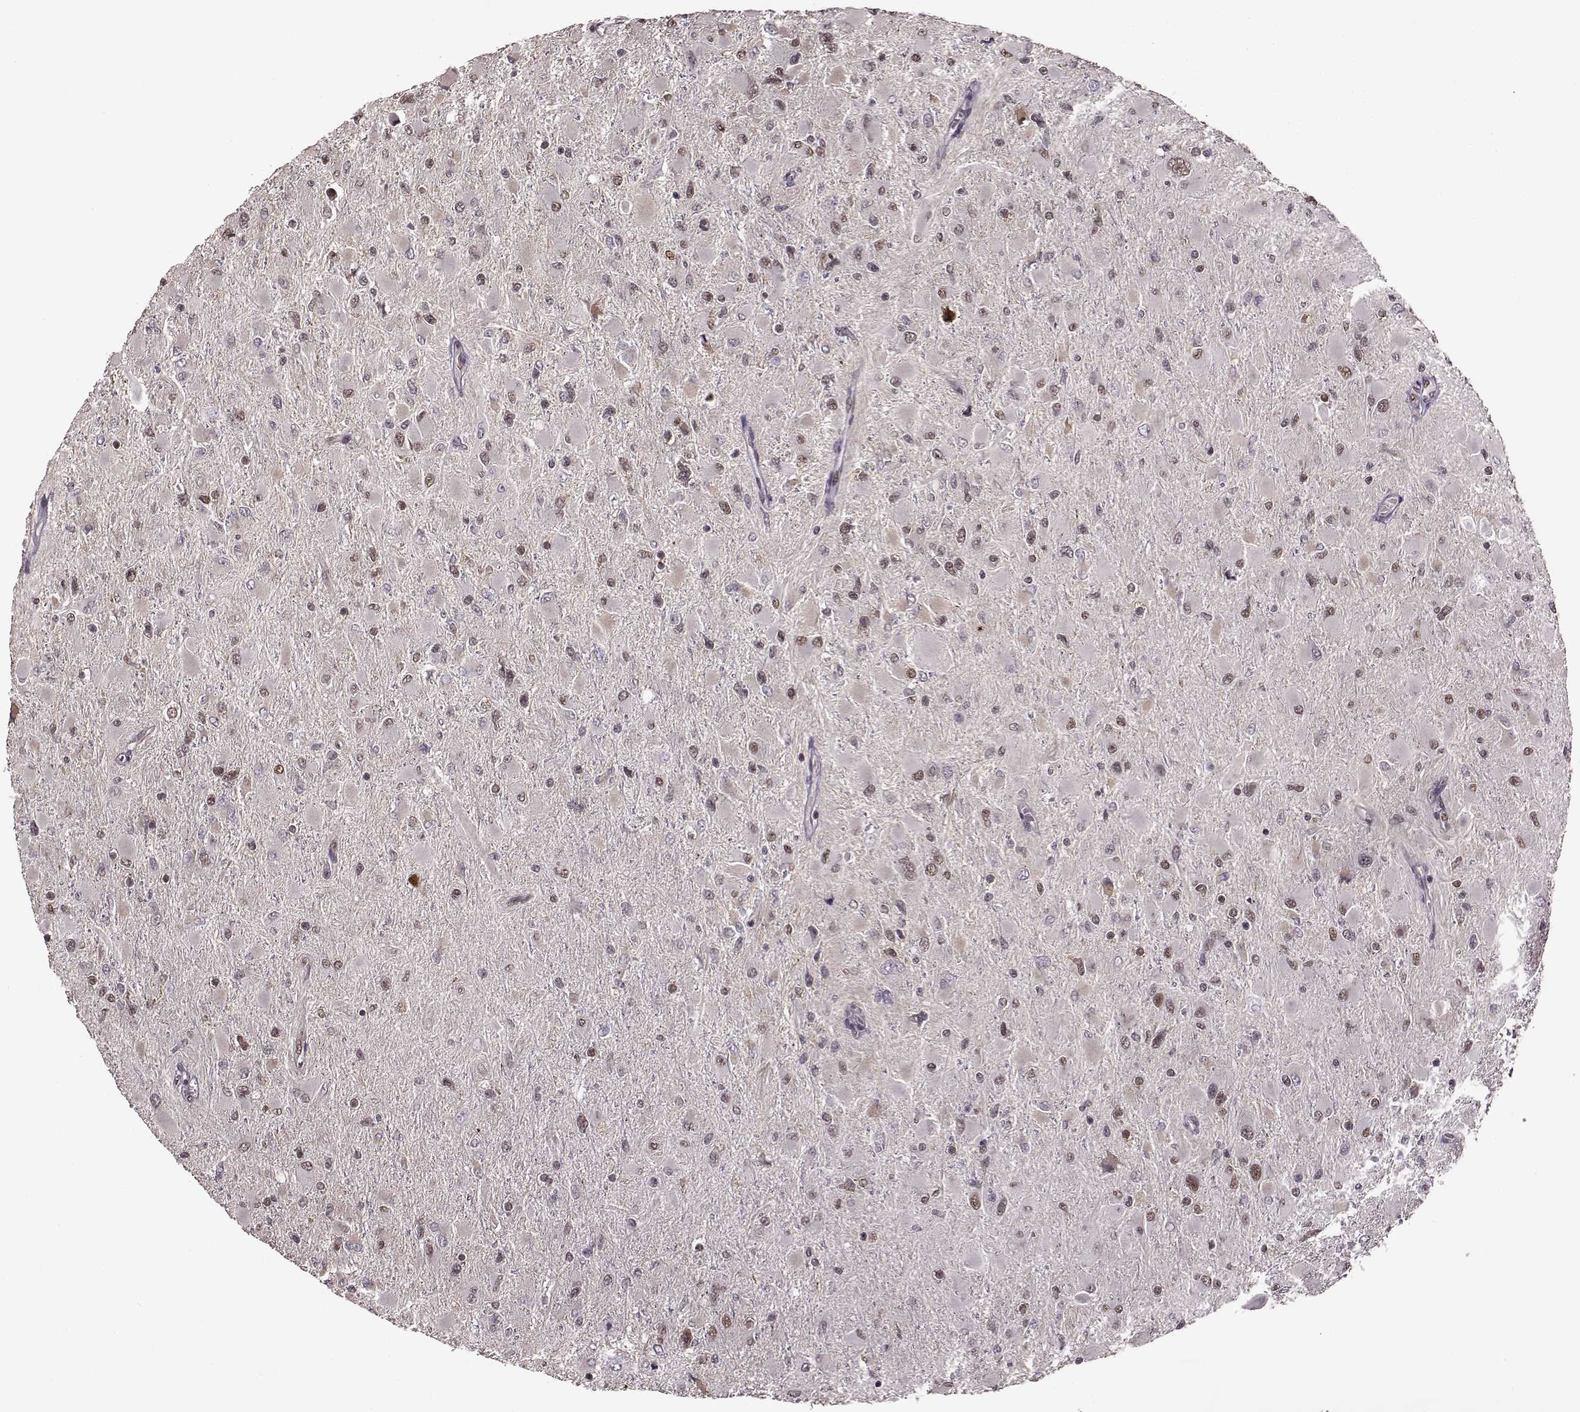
{"staining": {"intensity": "weak", "quantity": "<25%", "location": "nuclear"}, "tissue": "glioma", "cell_type": "Tumor cells", "image_type": "cancer", "snomed": [{"axis": "morphology", "description": "Glioma, malignant, High grade"}, {"axis": "topography", "description": "Cerebral cortex"}], "caption": "This is a micrograph of immunohistochemistry staining of malignant glioma (high-grade), which shows no positivity in tumor cells. (Brightfield microscopy of DAB immunohistochemistry at high magnification).", "gene": "FTO", "patient": {"sex": "female", "age": 36}}